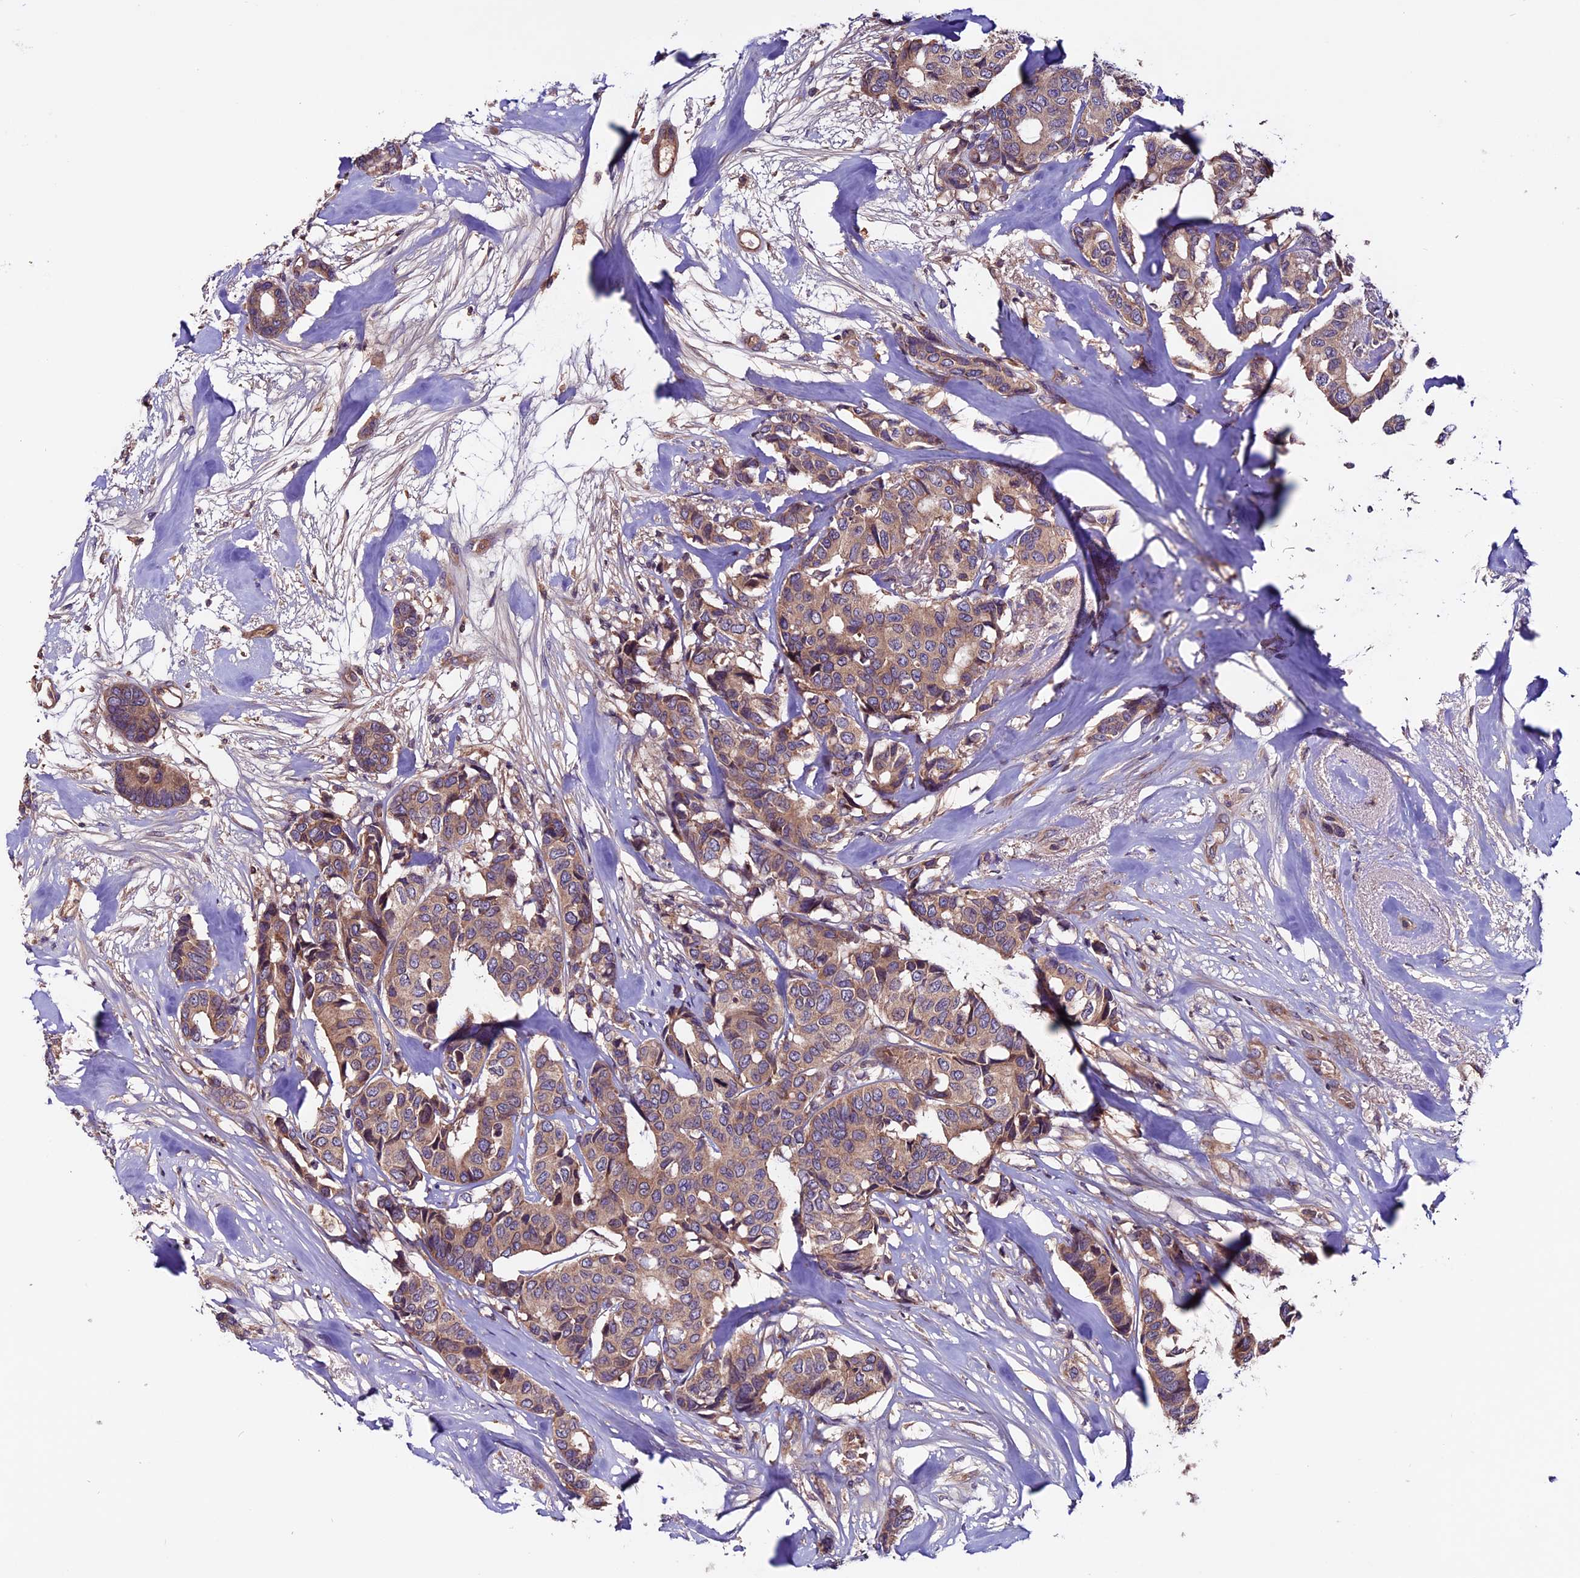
{"staining": {"intensity": "weak", "quantity": ">75%", "location": "cytoplasmic/membranous"}, "tissue": "breast cancer", "cell_type": "Tumor cells", "image_type": "cancer", "snomed": [{"axis": "morphology", "description": "Duct carcinoma"}, {"axis": "topography", "description": "Breast"}], "caption": "This is an image of immunohistochemistry staining of infiltrating ductal carcinoma (breast), which shows weak staining in the cytoplasmic/membranous of tumor cells.", "gene": "ZNF598", "patient": {"sex": "female", "age": 87}}